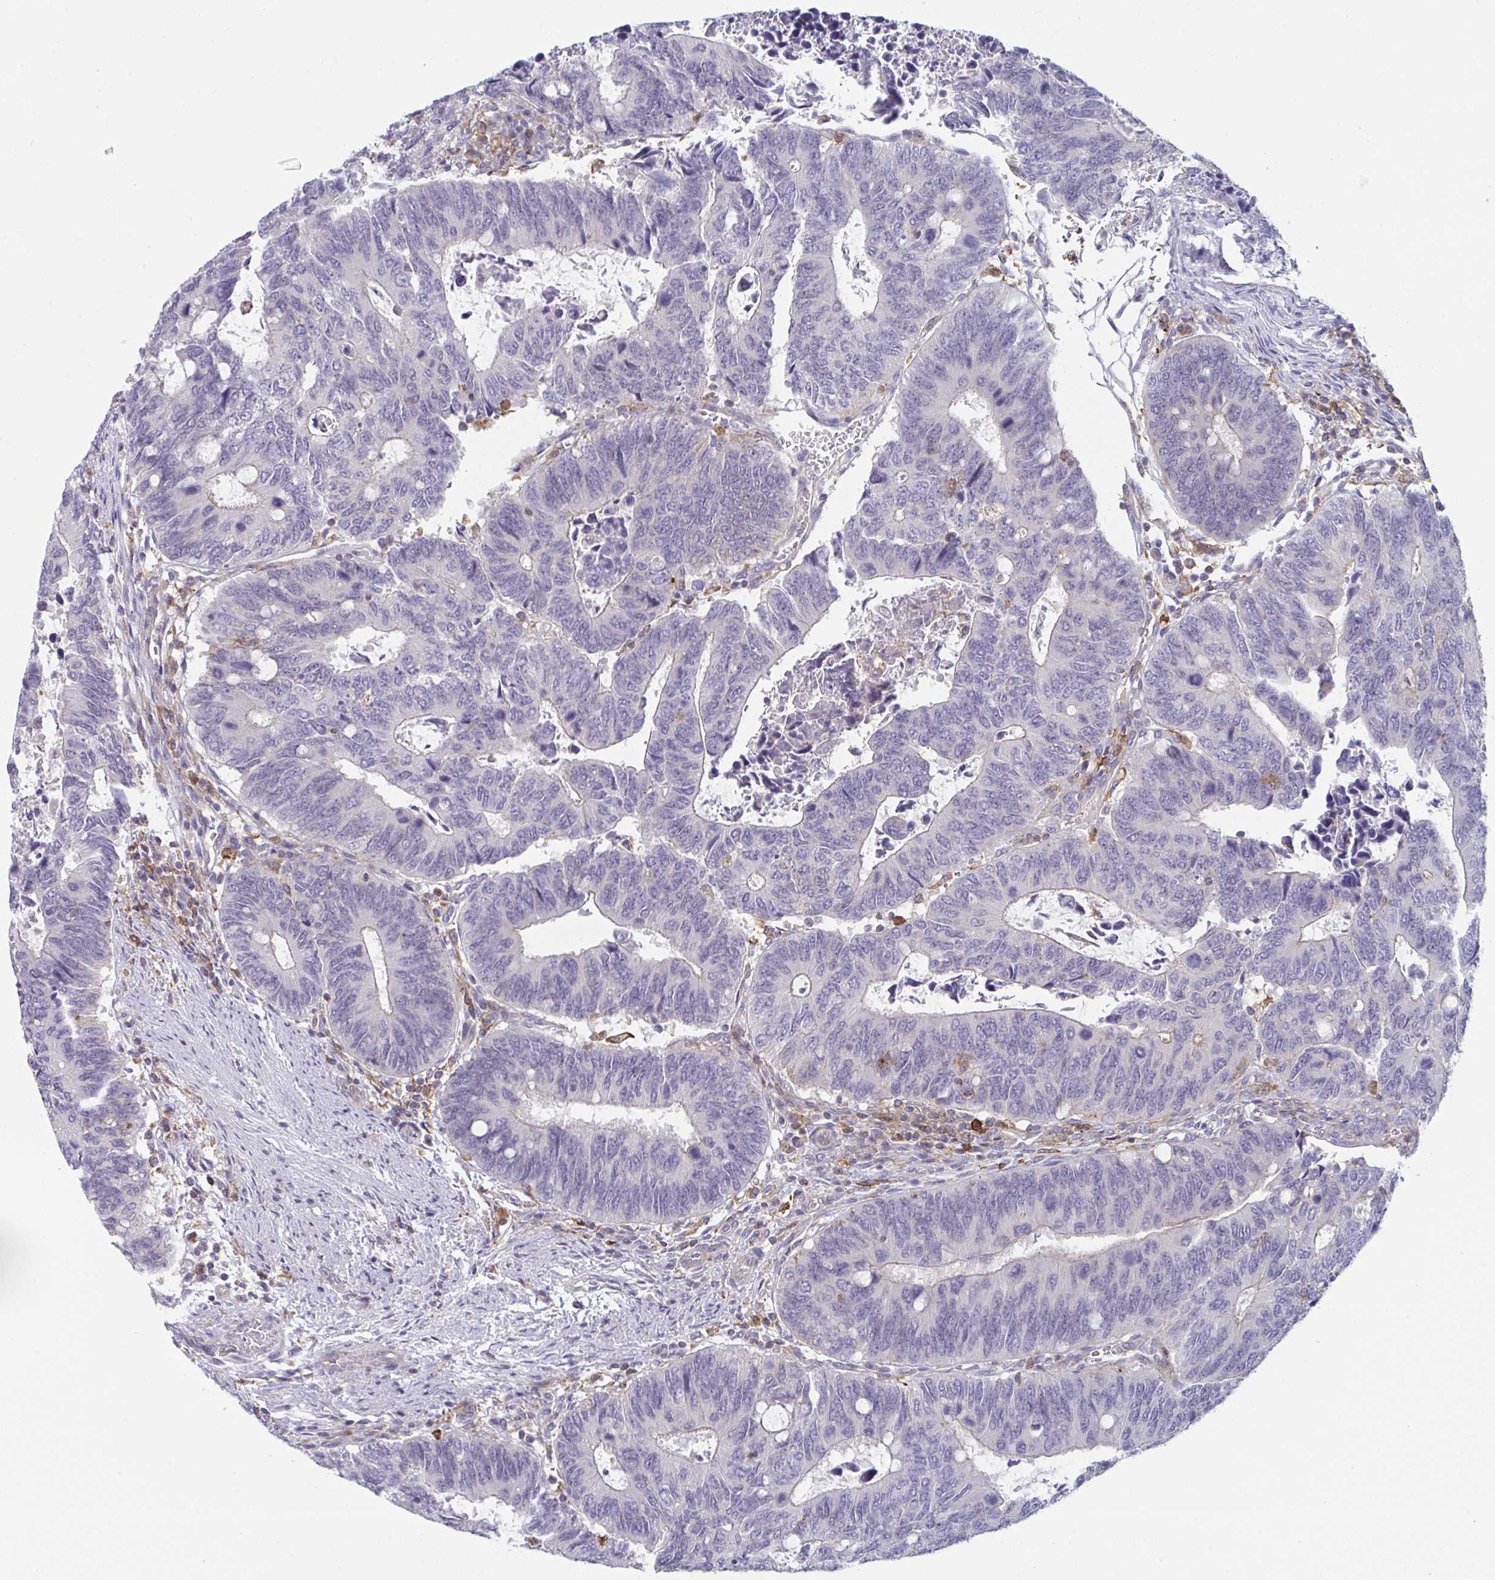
{"staining": {"intensity": "negative", "quantity": "none", "location": "none"}, "tissue": "colorectal cancer", "cell_type": "Tumor cells", "image_type": "cancer", "snomed": [{"axis": "morphology", "description": "Adenocarcinoma, NOS"}, {"axis": "topography", "description": "Colon"}], "caption": "Histopathology image shows no protein expression in tumor cells of adenocarcinoma (colorectal) tissue.", "gene": "DISP2", "patient": {"sex": "male", "age": 87}}